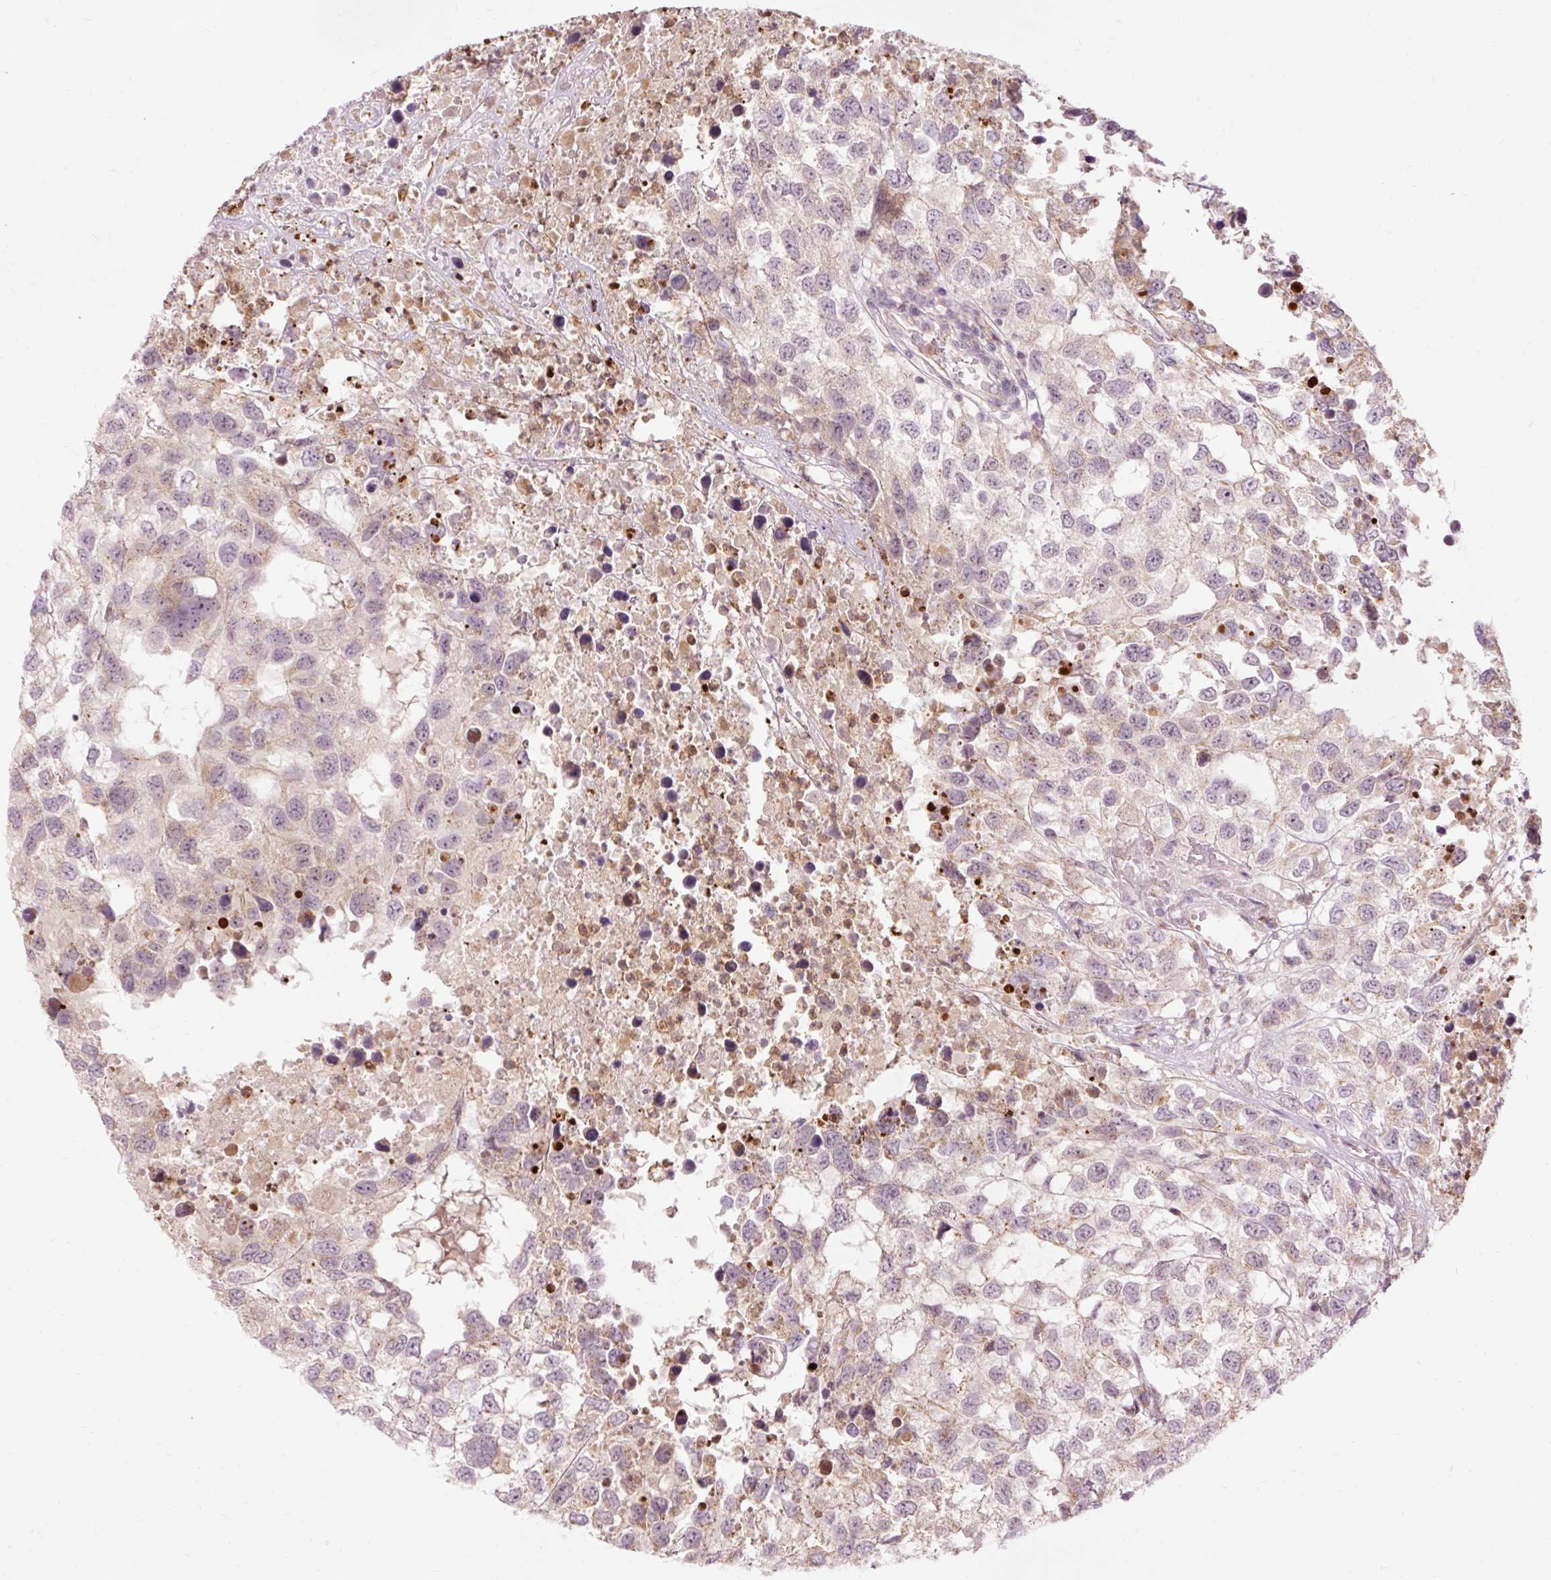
{"staining": {"intensity": "weak", "quantity": "<25%", "location": "cytoplasmic/membranous"}, "tissue": "testis cancer", "cell_type": "Tumor cells", "image_type": "cancer", "snomed": [{"axis": "morphology", "description": "Carcinoma, Embryonal, NOS"}, {"axis": "topography", "description": "Testis"}], "caption": "Human testis cancer (embryonal carcinoma) stained for a protein using immunohistochemistry displays no expression in tumor cells.", "gene": "PRDX5", "patient": {"sex": "male", "age": 83}}